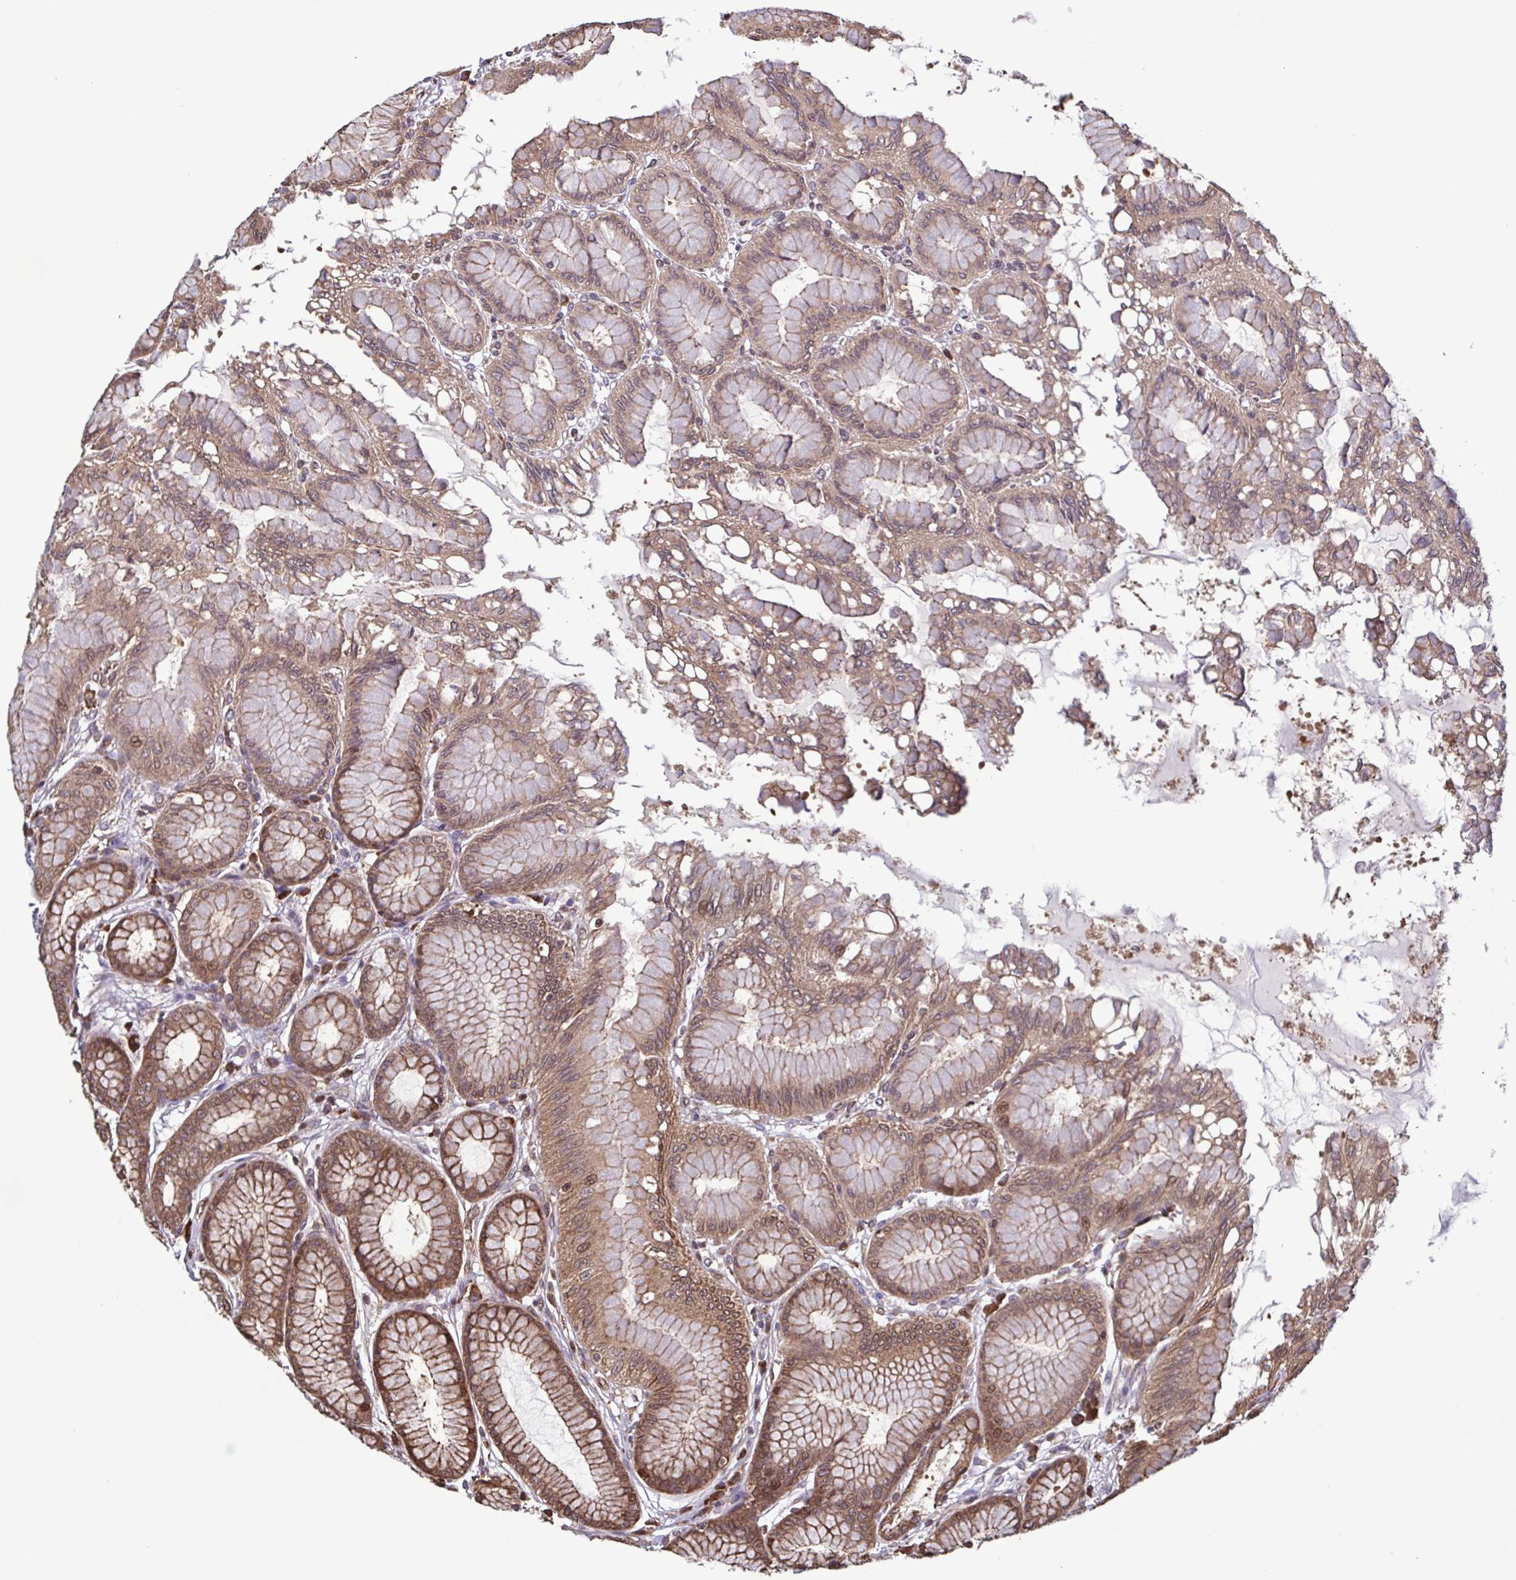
{"staining": {"intensity": "moderate", "quantity": ">75%", "location": "cytoplasmic/membranous,nuclear"}, "tissue": "stomach", "cell_type": "Glandular cells", "image_type": "normal", "snomed": [{"axis": "morphology", "description": "Normal tissue, NOS"}, {"axis": "topography", "description": "Stomach"}, {"axis": "topography", "description": "Stomach, lower"}], "caption": "The micrograph demonstrates a brown stain indicating the presence of a protein in the cytoplasmic/membranous,nuclear of glandular cells in stomach. (DAB (3,3'-diaminobenzidine) IHC, brown staining for protein, blue staining for nuclei).", "gene": "SEC63", "patient": {"sex": "male", "age": 76}}